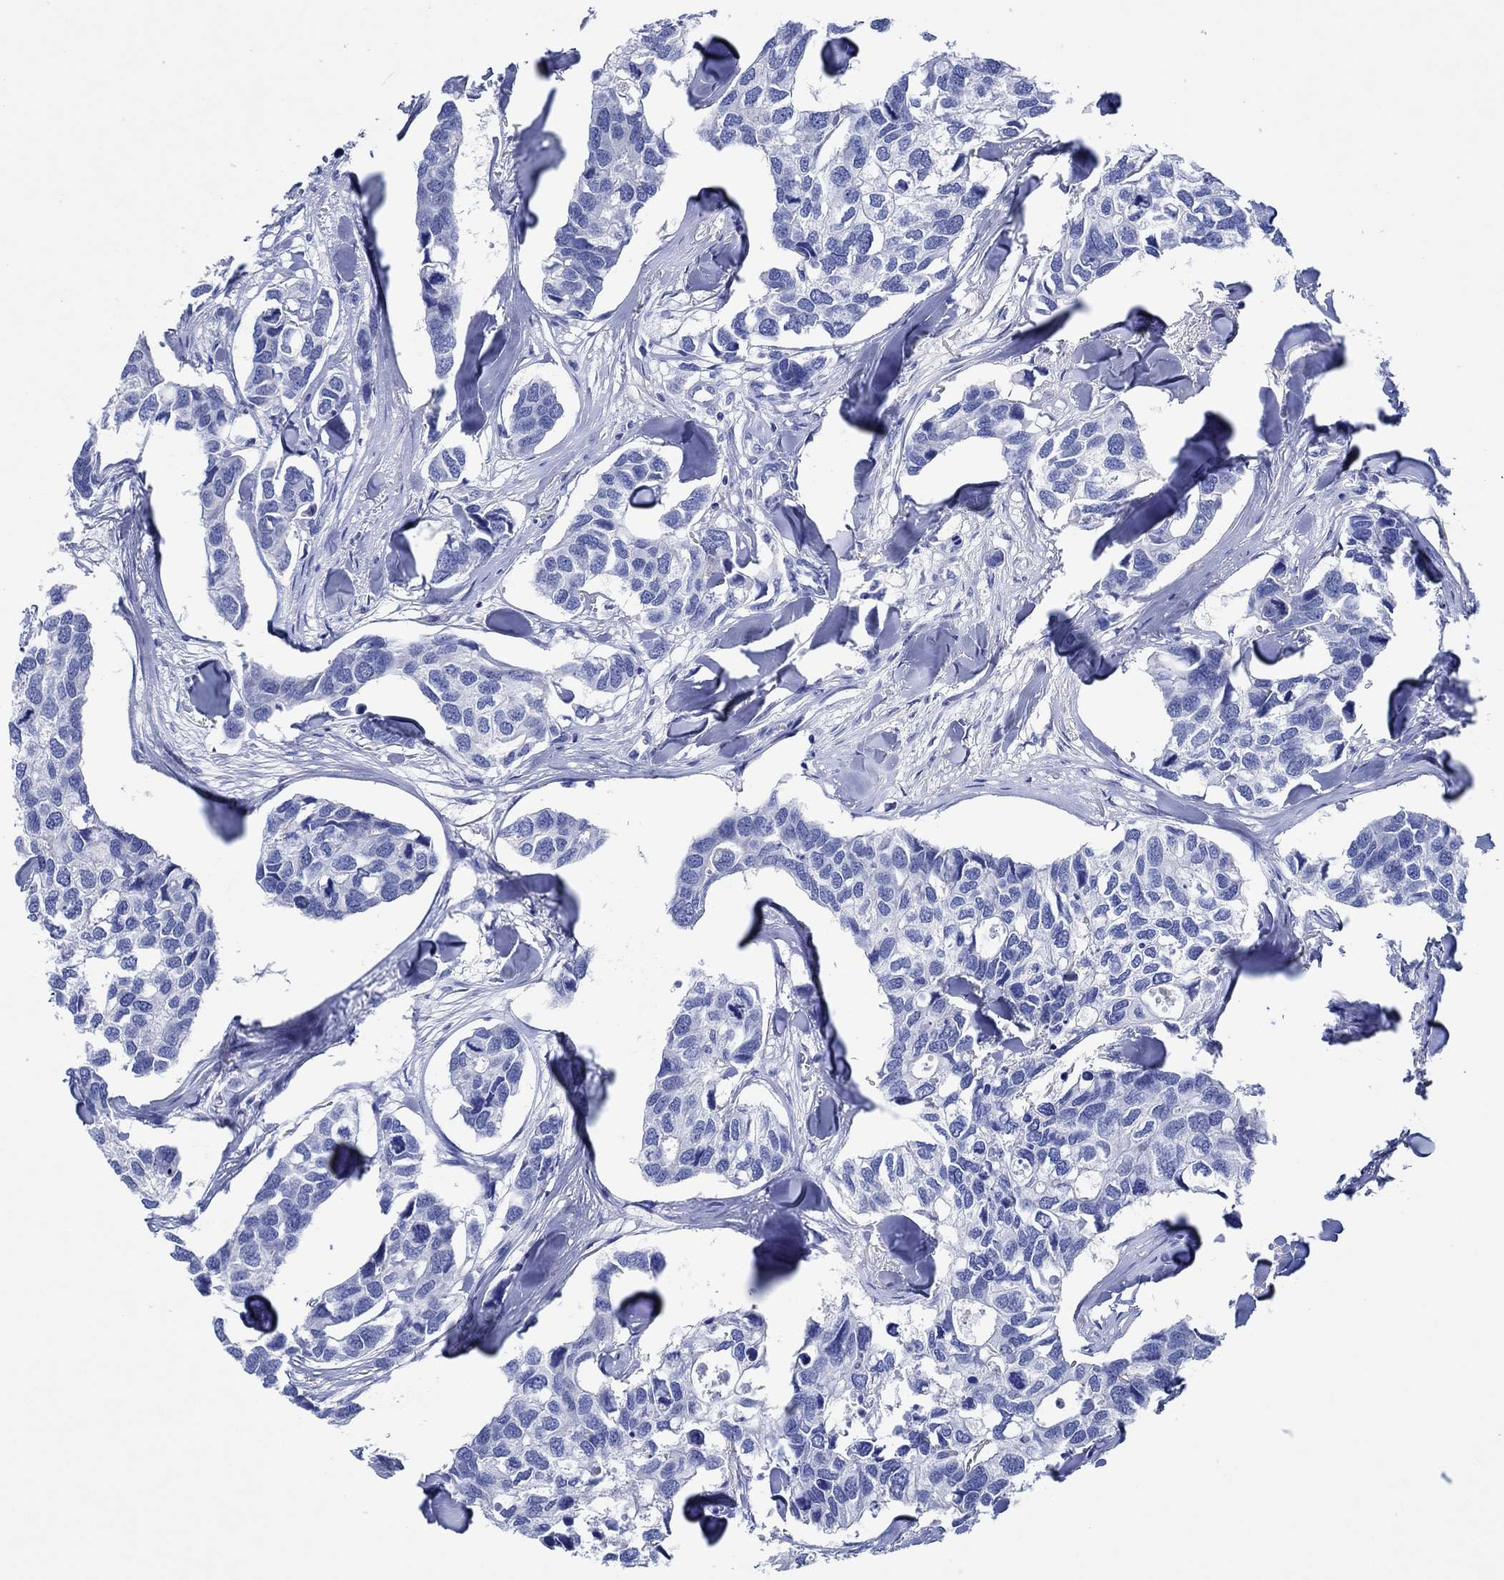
{"staining": {"intensity": "negative", "quantity": "none", "location": "none"}, "tissue": "breast cancer", "cell_type": "Tumor cells", "image_type": "cancer", "snomed": [{"axis": "morphology", "description": "Duct carcinoma"}, {"axis": "topography", "description": "Breast"}], "caption": "Tumor cells show no significant protein expression in breast invasive ductal carcinoma.", "gene": "CPNE6", "patient": {"sex": "female", "age": 83}}